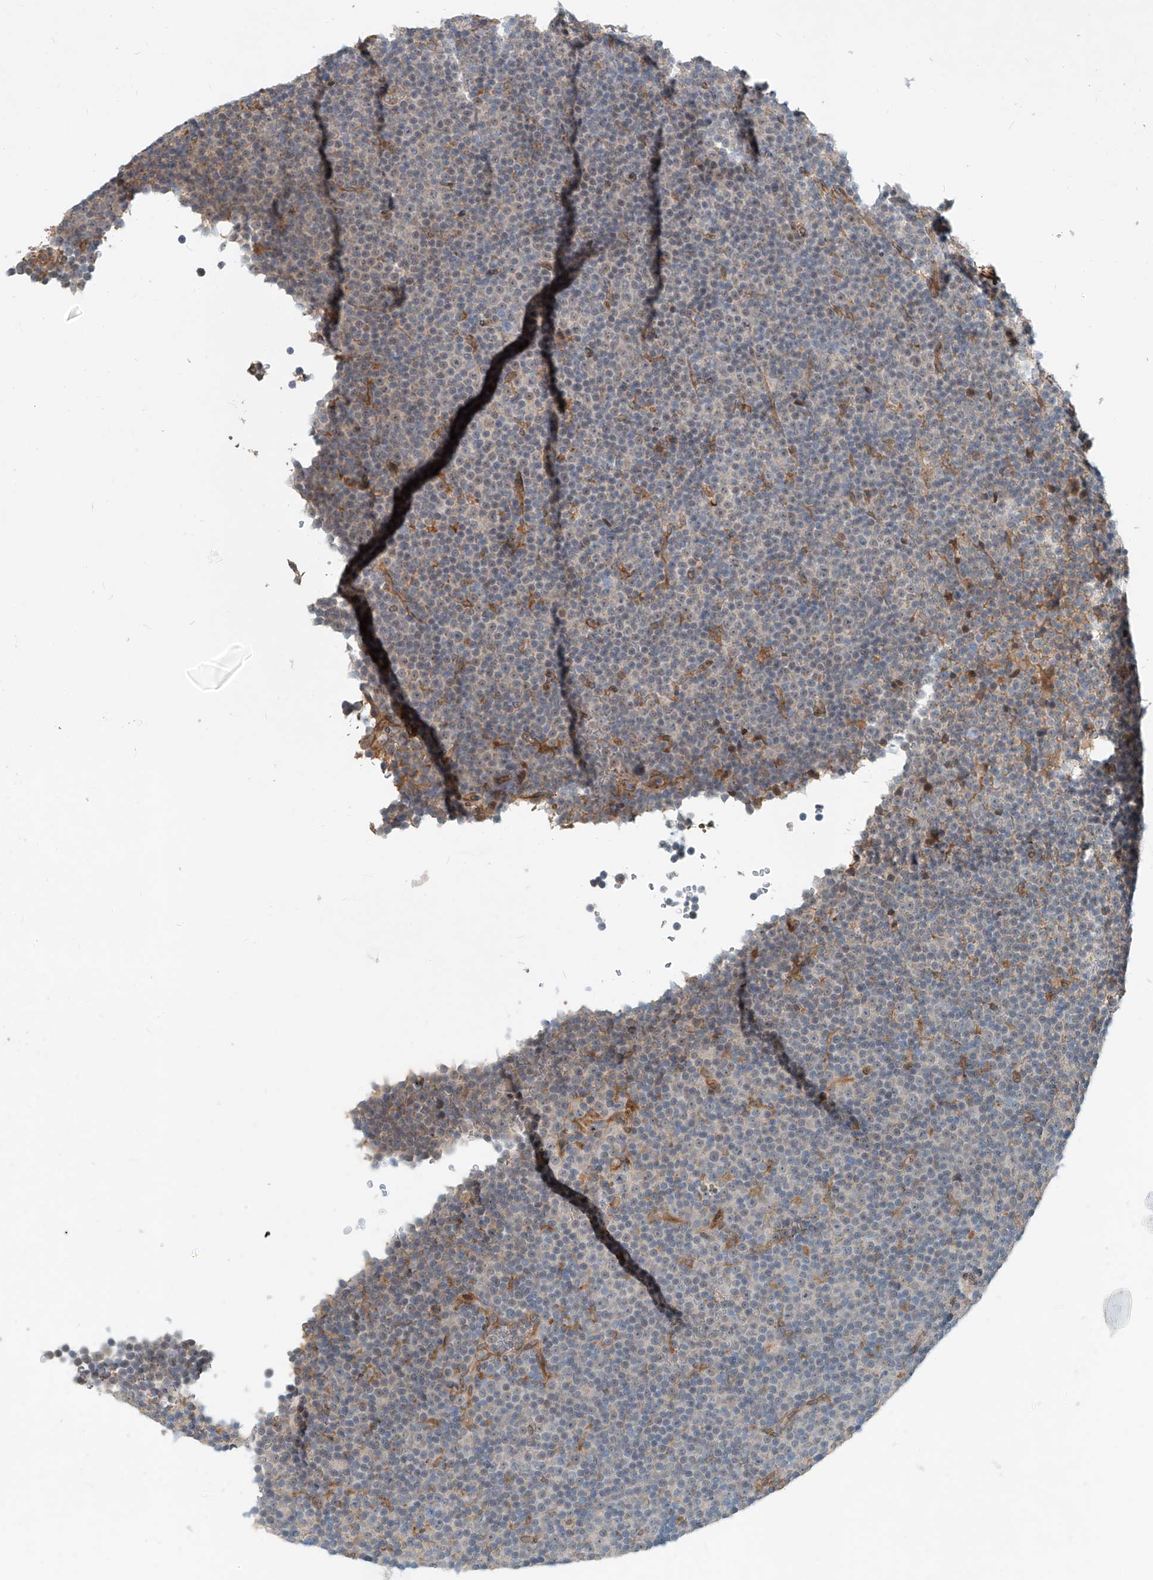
{"staining": {"intensity": "negative", "quantity": "none", "location": "none"}, "tissue": "lymphoma", "cell_type": "Tumor cells", "image_type": "cancer", "snomed": [{"axis": "morphology", "description": "Malignant lymphoma, non-Hodgkin's type, Low grade"}, {"axis": "topography", "description": "Lymph node"}], "caption": "DAB immunohistochemical staining of lymphoma displays no significant expression in tumor cells. (DAB (3,3'-diaminobenzidine) IHC with hematoxylin counter stain).", "gene": "SASH1", "patient": {"sex": "female", "age": 67}}